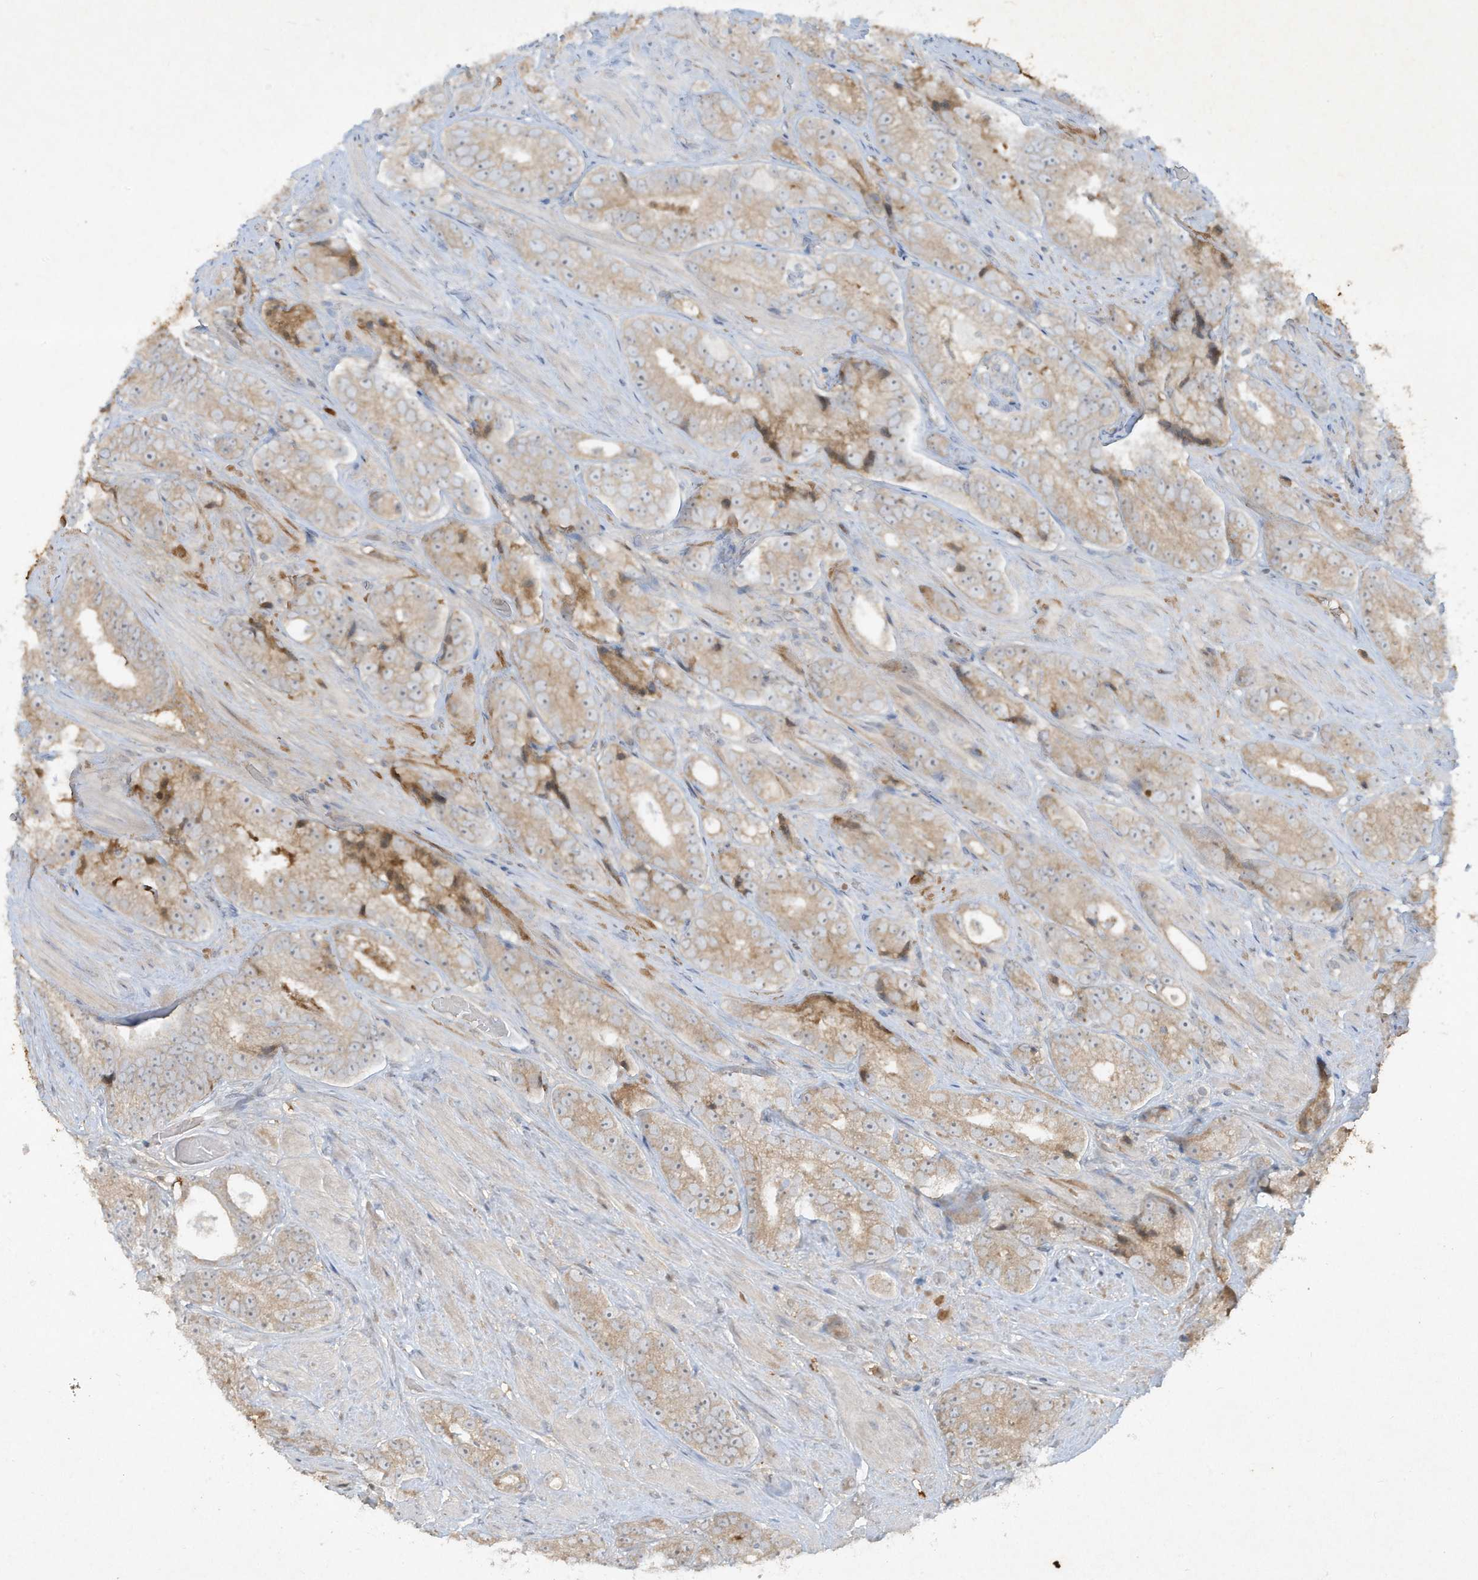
{"staining": {"intensity": "moderate", "quantity": ">75%", "location": "cytoplasmic/membranous"}, "tissue": "prostate cancer", "cell_type": "Tumor cells", "image_type": "cancer", "snomed": [{"axis": "morphology", "description": "Adenocarcinoma, High grade"}, {"axis": "topography", "description": "Prostate"}], "caption": "The histopathology image exhibits immunohistochemical staining of prostate cancer. There is moderate cytoplasmic/membranous expression is identified in about >75% of tumor cells.", "gene": "FETUB", "patient": {"sex": "male", "age": 56}}